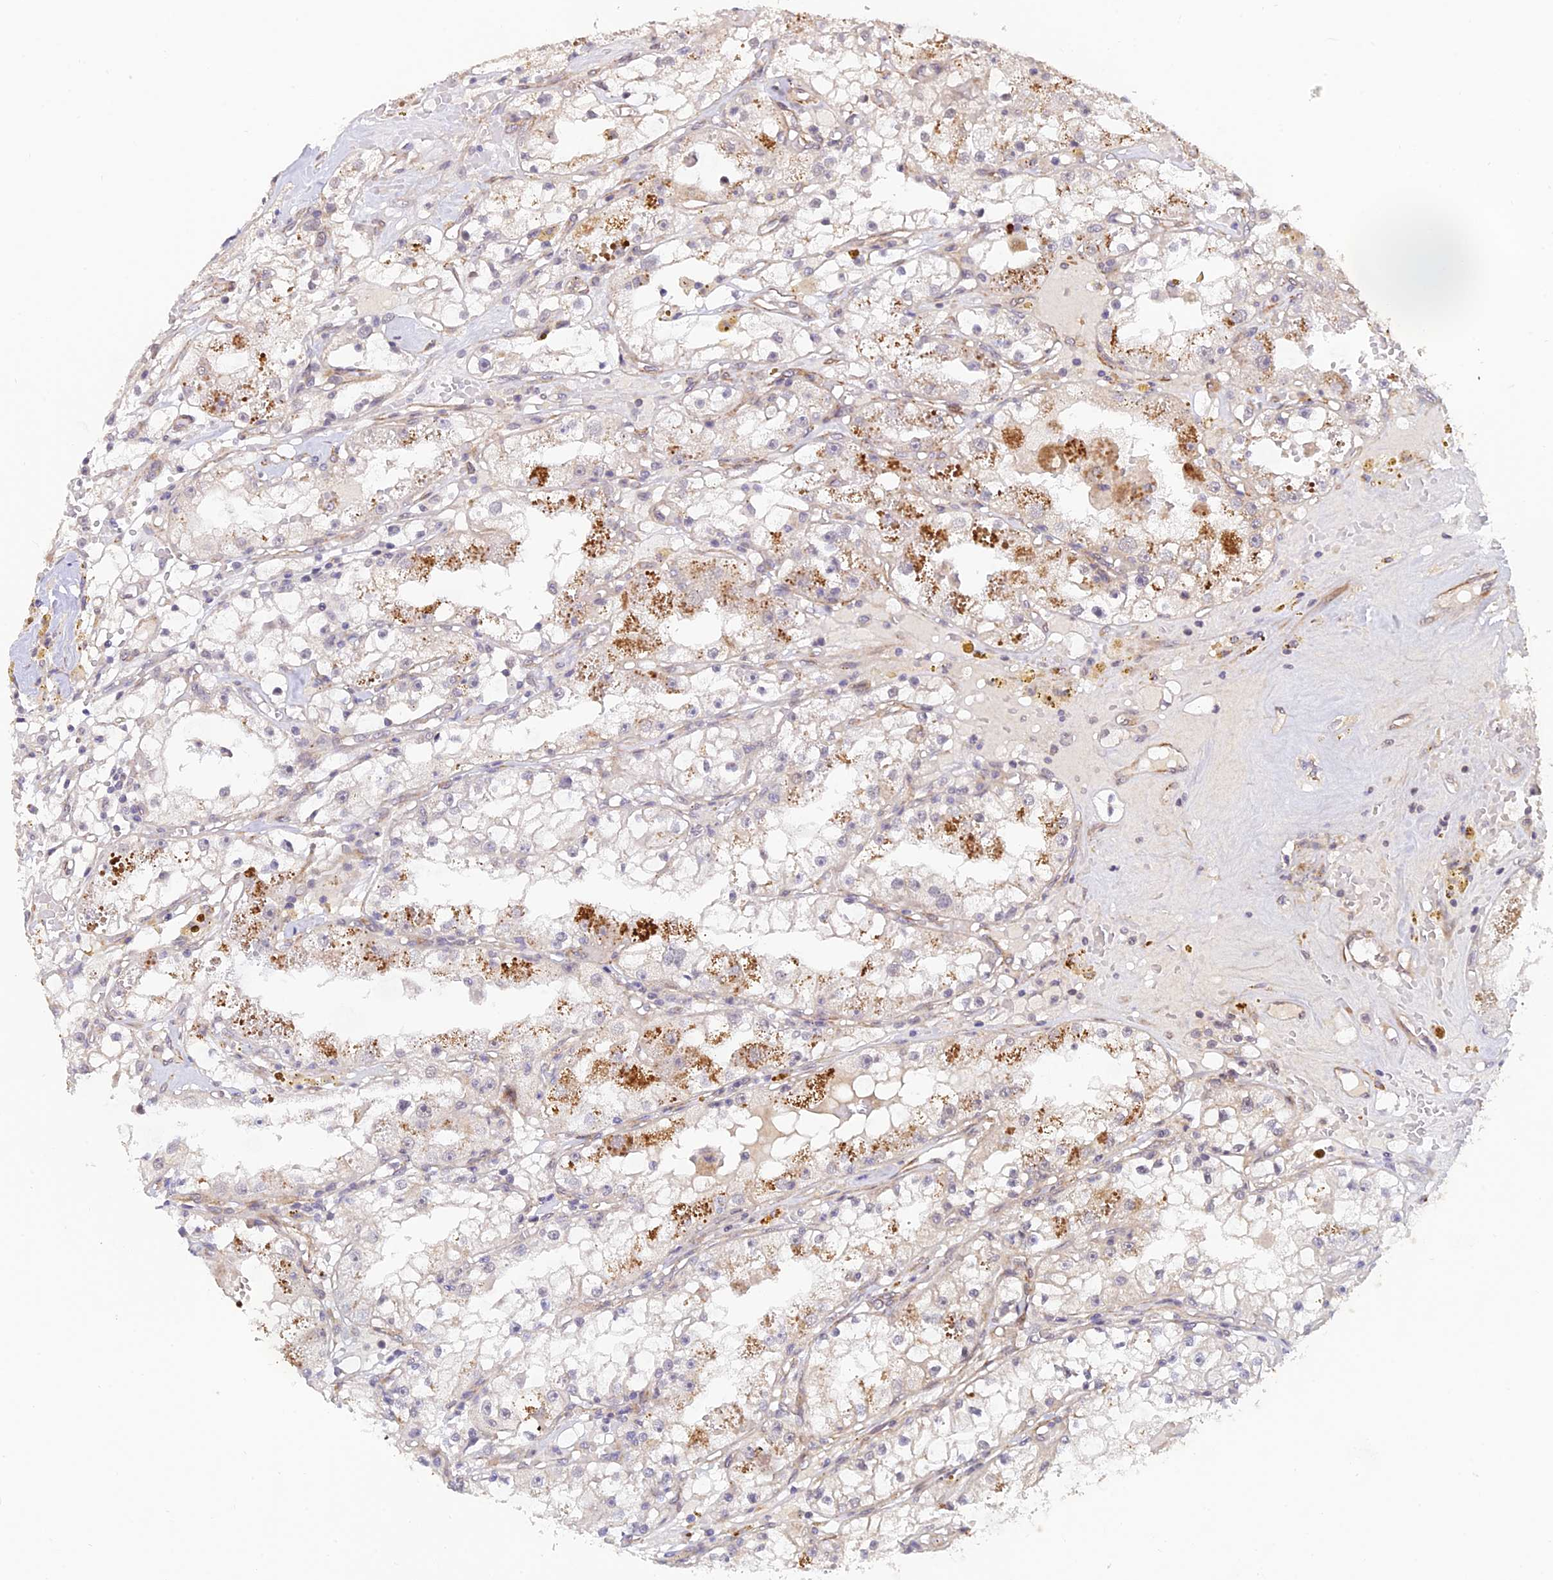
{"staining": {"intensity": "negative", "quantity": "none", "location": "none"}, "tissue": "renal cancer", "cell_type": "Tumor cells", "image_type": "cancer", "snomed": [{"axis": "morphology", "description": "Adenocarcinoma, NOS"}, {"axis": "topography", "description": "Kidney"}], "caption": "The image displays no significant positivity in tumor cells of renal cancer.", "gene": "PAGR1", "patient": {"sex": "male", "age": 56}}